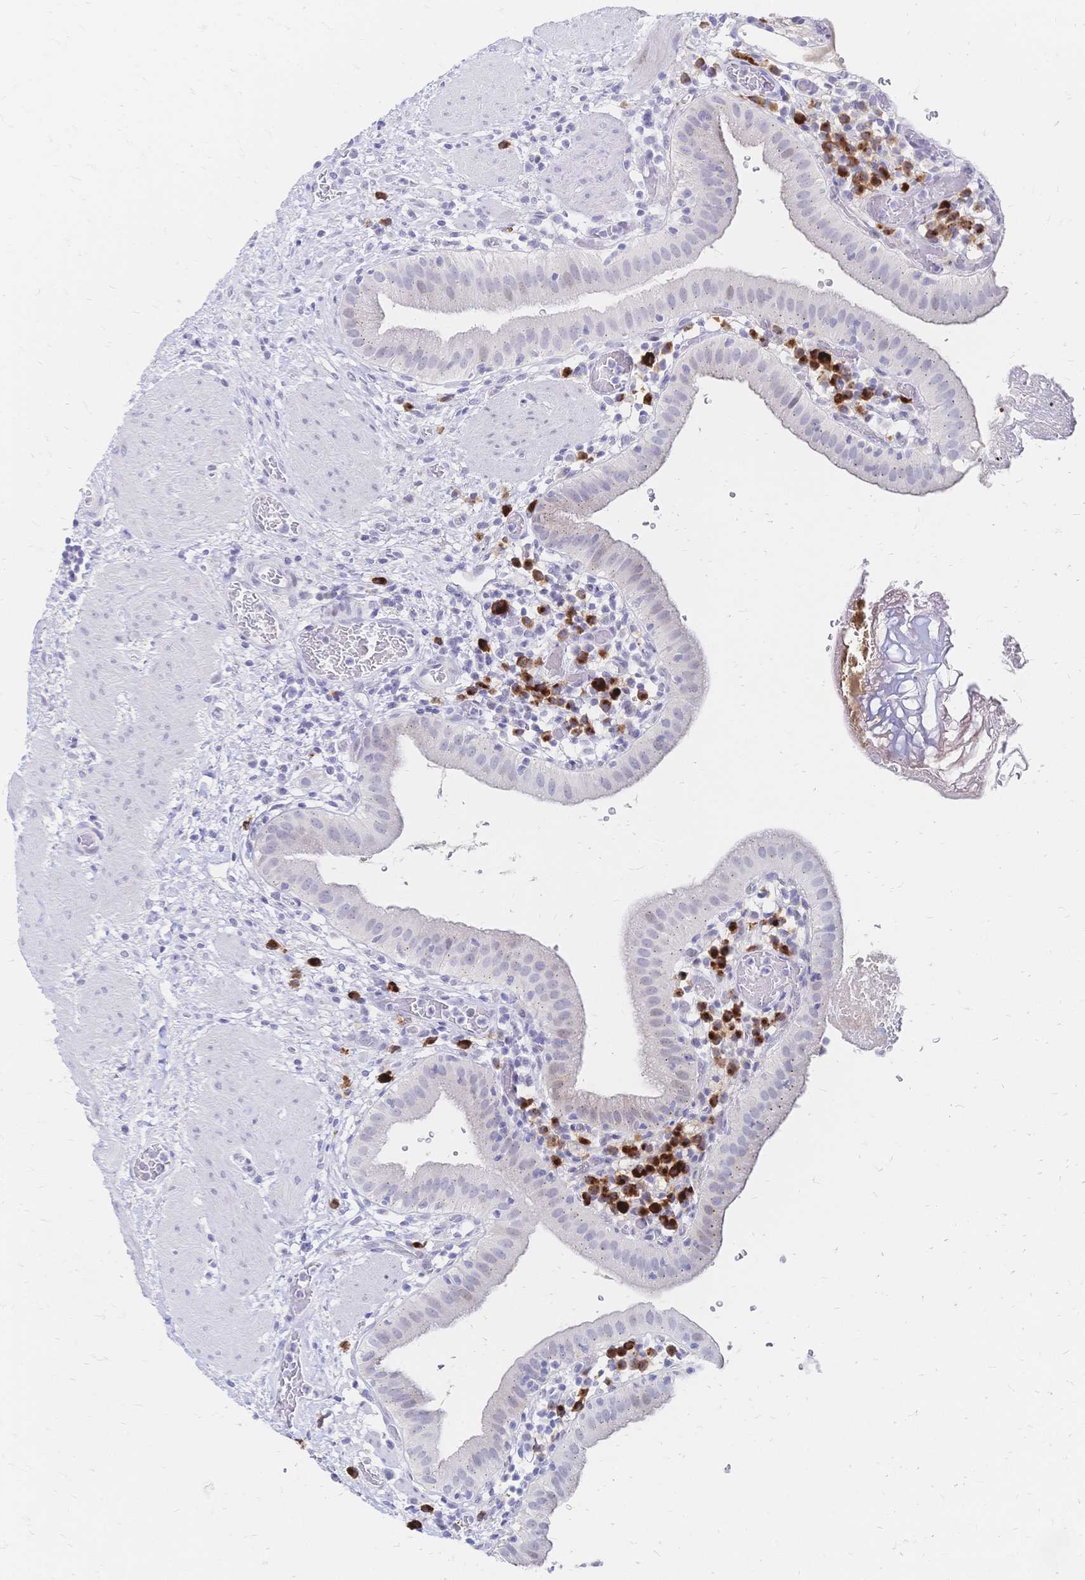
{"staining": {"intensity": "negative", "quantity": "none", "location": "none"}, "tissue": "gallbladder", "cell_type": "Glandular cells", "image_type": "normal", "snomed": [{"axis": "morphology", "description": "Normal tissue, NOS"}, {"axis": "topography", "description": "Gallbladder"}], "caption": "This histopathology image is of benign gallbladder stained with IHC to label a protein in brown with the nuclei are counter-stained blue. There is no positivity in glandular cells.", "gene": "PSORS1C2", "patient": {"sex": "male", "age": 26}}